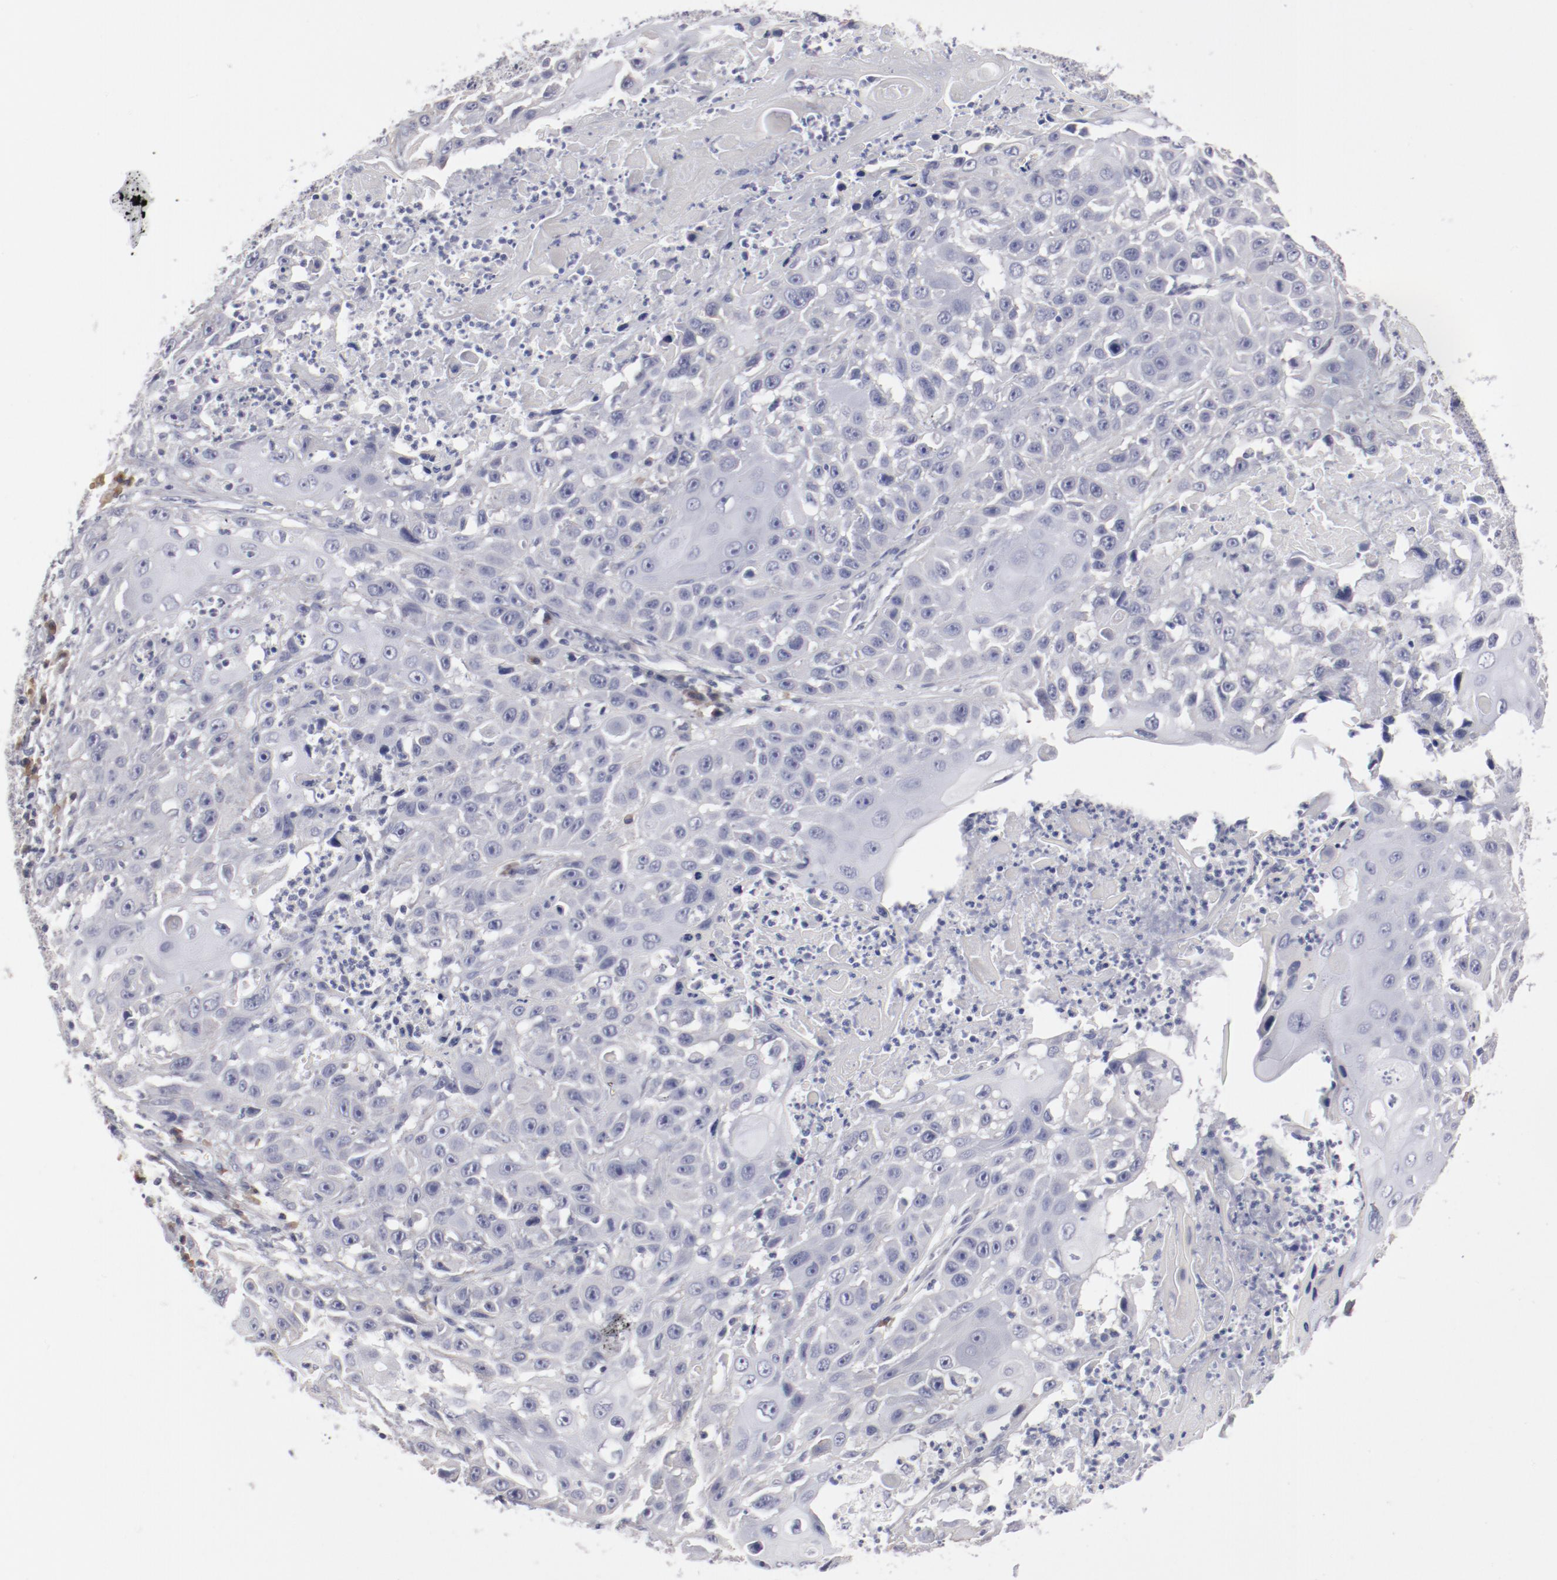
{"staining": {"intensity": "negative", "quantity": "none", "location": "none"}, "tissue": "cervical cancer", "cell_type": "Tumor cells", "image_type": "cancer", "snomed": [{"axis": "morphology", "description": "Squamous cell carcinoma, NOS"}, {"axis": "topography", "description": "Cervix"}], "caption": "Tumor cells show no significant positivity in cervical squamous cell carcinoma. (DAB immunohistochemistry, high magnification).", "gene": "LAX1", "patient": {"sex": "female", "age": 39}}